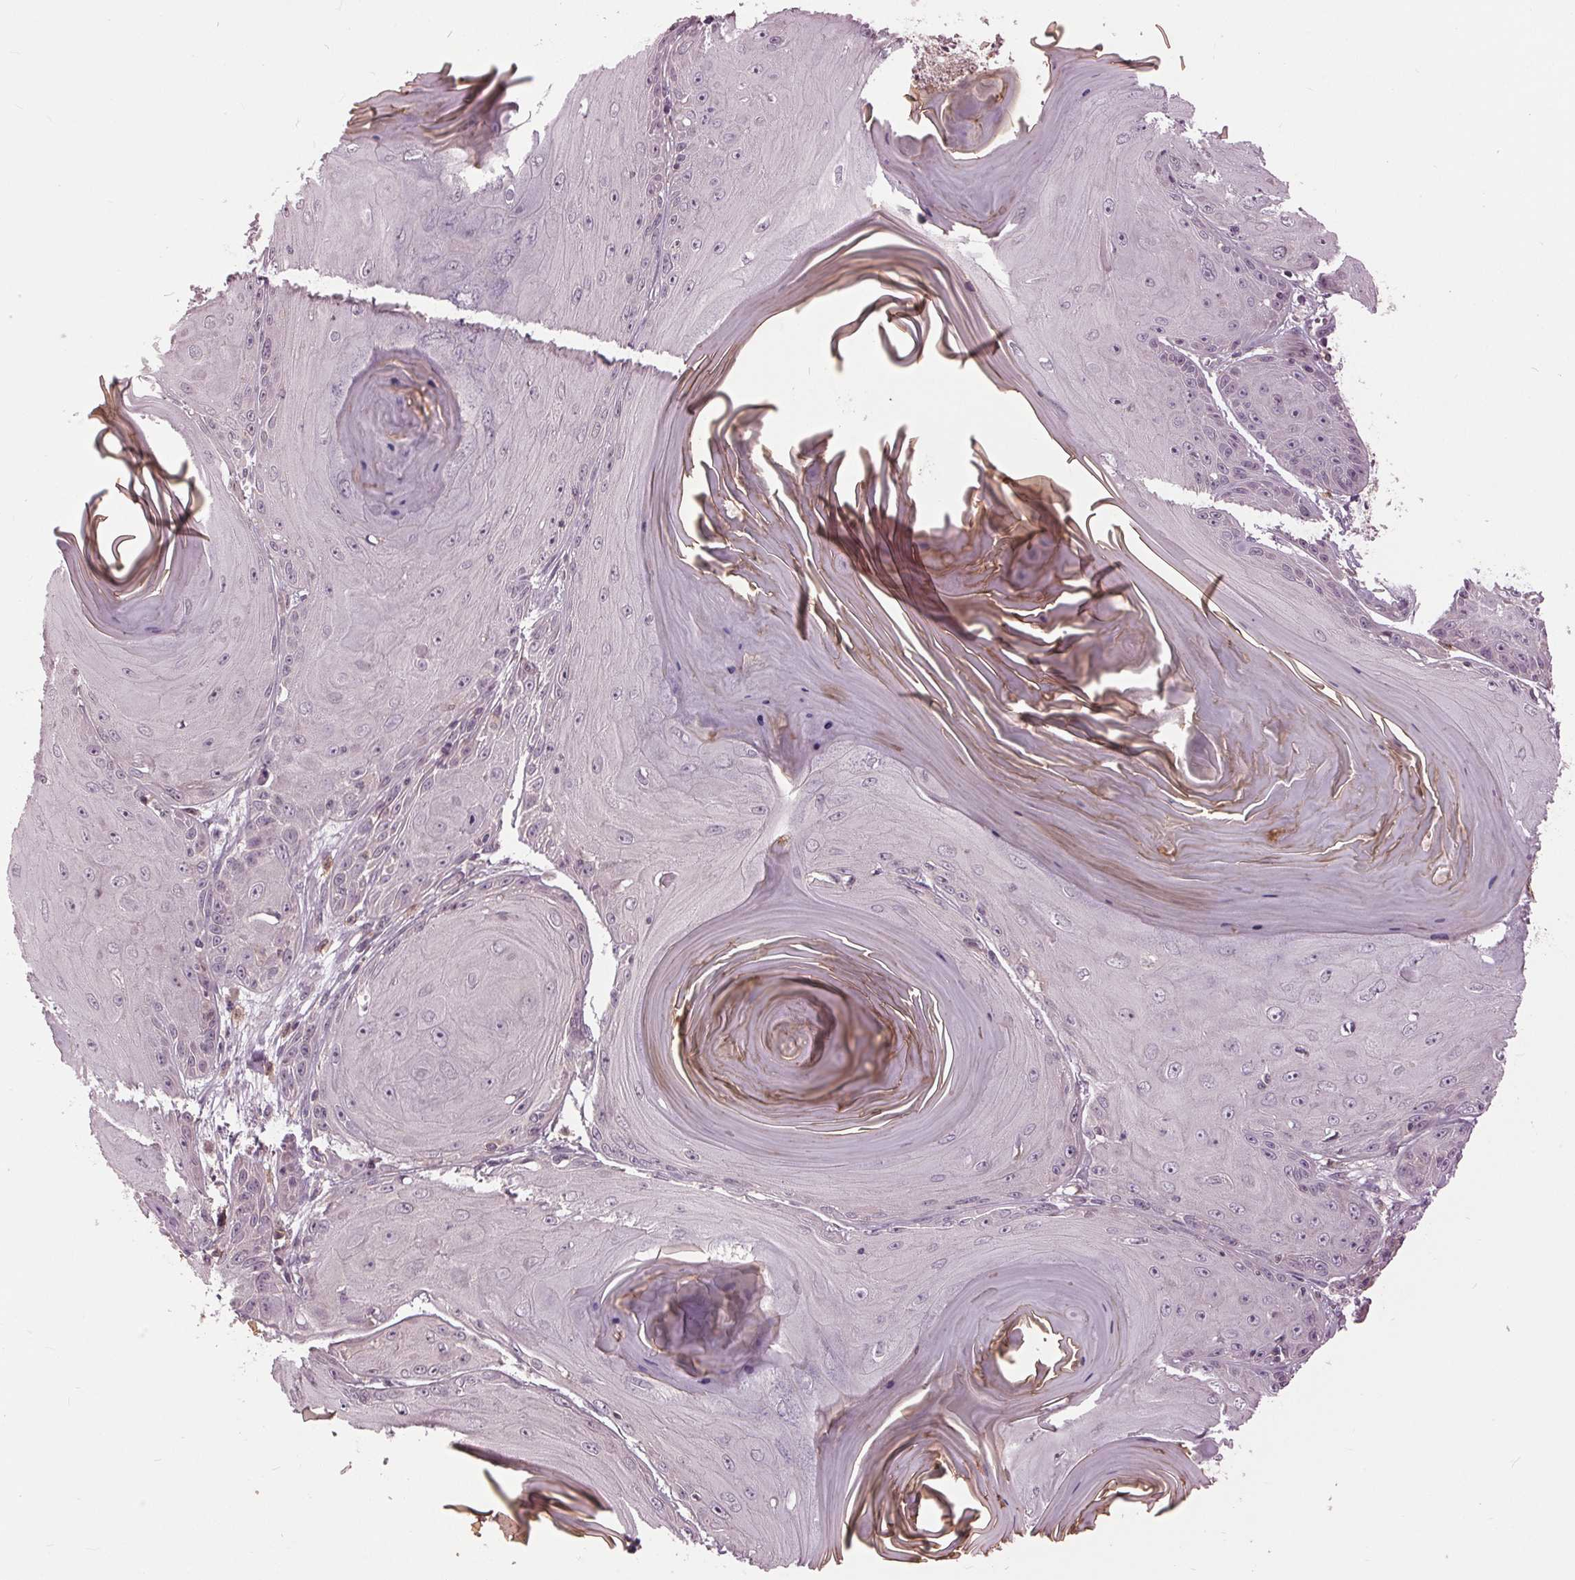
{"staining": {"intensity": "negative", "quantity": "none", "location": "none"}, "tissue": "skin cancer", "cell_type": "Tumor cells", "image_type": "cancer", "snomed": [{"axis": "morphology", "description": "Squamous cell carcinoma, NOS"}, {"axis": "topography", "description": "Skin"}, {"axis": "topography", "description": "Vulva"}], "caption": "IHC histopathology image of human skin squamous cell carcinoma stained for a protein (brown), which exhibits no staining in tumor cells. (DAB (3,3'-diaminobenzidine) immunohistochemistry with hematoxylin counter stain).", "gene": "SIGLEC6", "patient": {"sex": "female", "age": 85}}